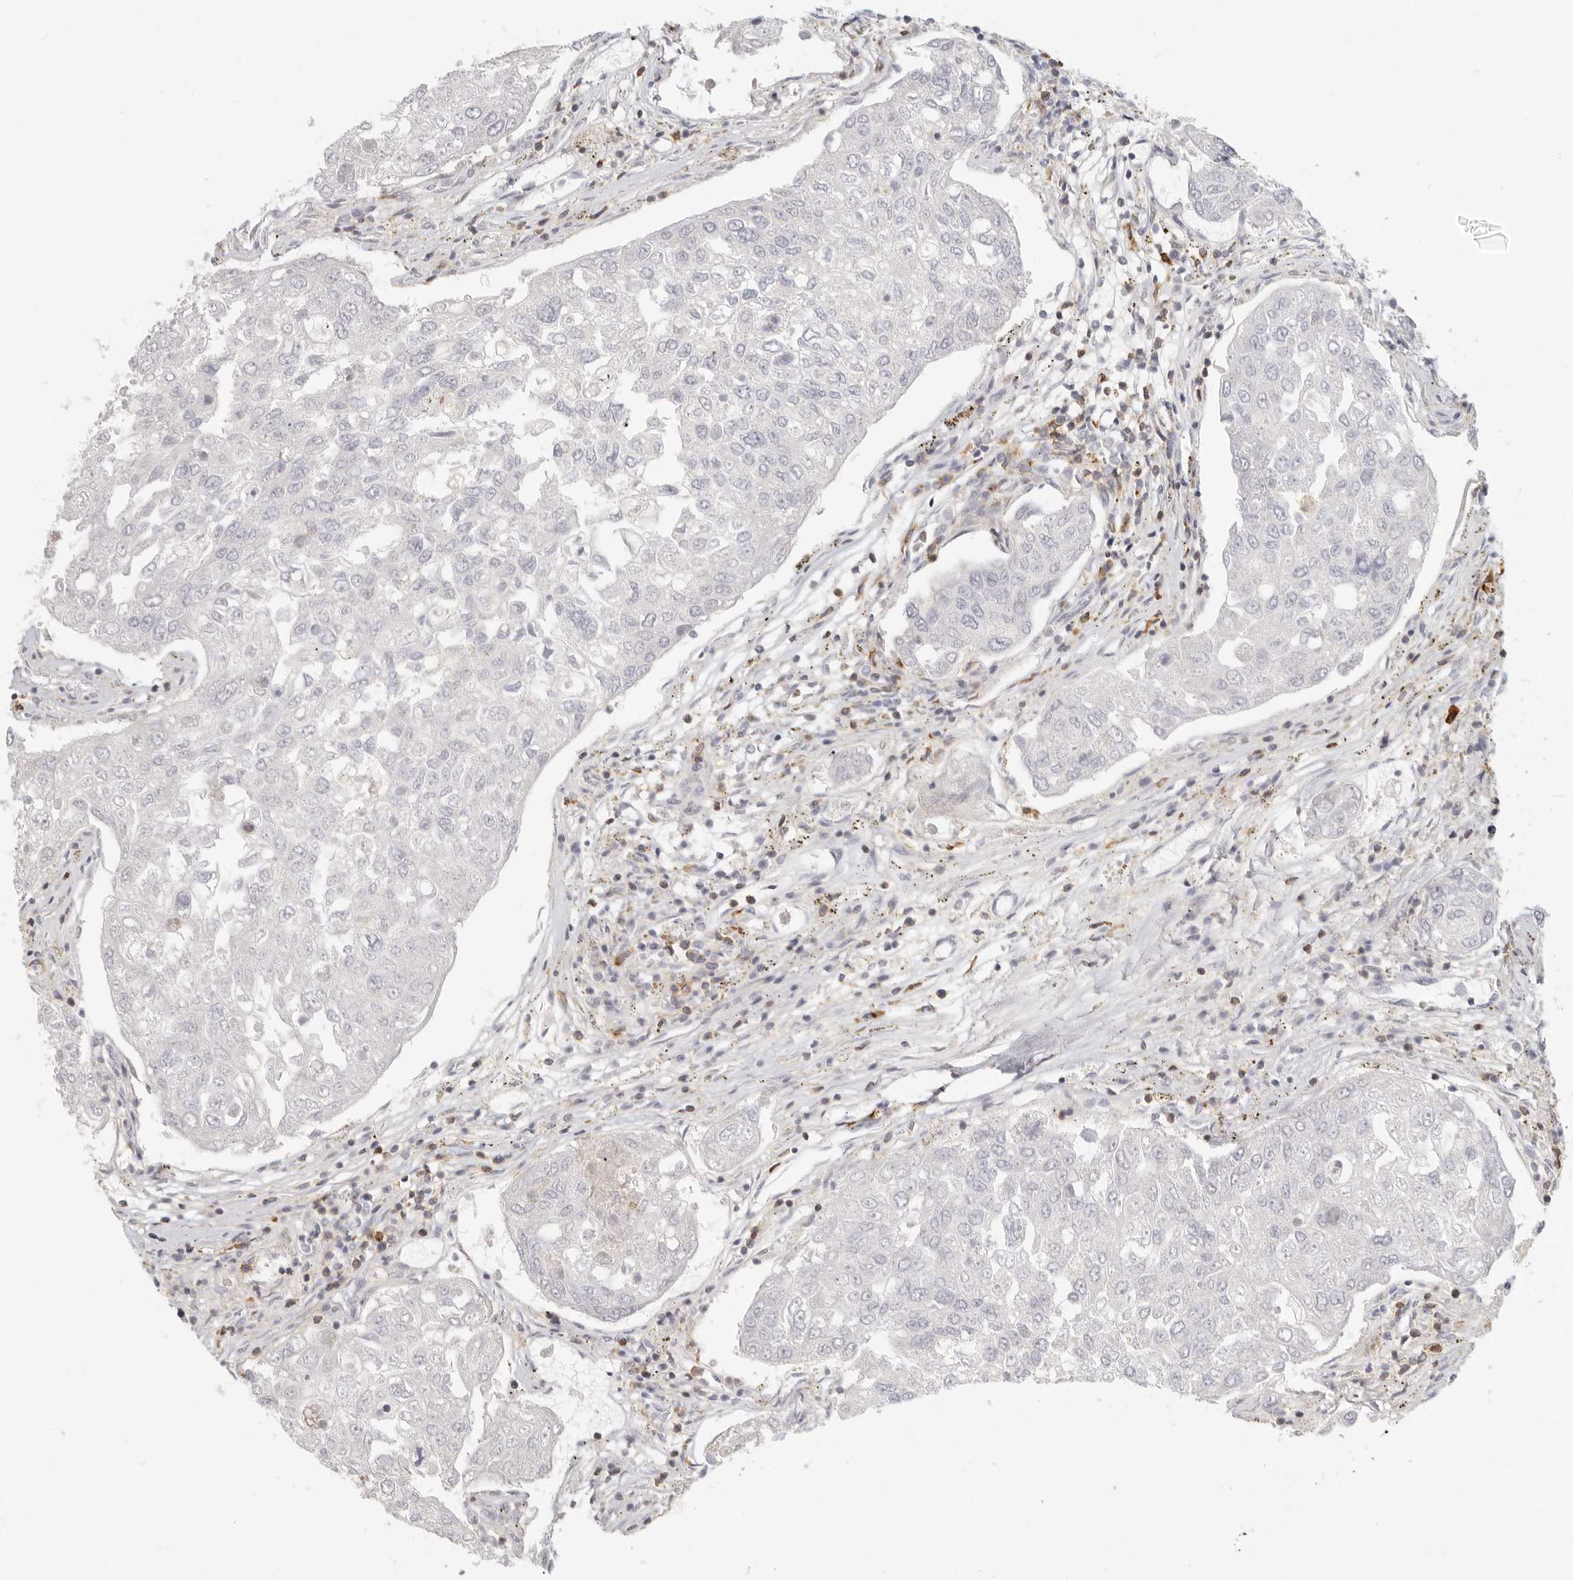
{"staining": {"intensity": "negative", "quantity": "none", "location": "none"}, "tissue": "urothelial cancer", "cell_type": "Tumor cells", "image_type": "cancer", "snomed": [{"axis": "morphology", "description": "Urothelial carcinoma, High grade"}, {"axis": "topography", "description": "Lymph node"}, {"axis": "topography", "description": "Urinary bladder"}], "caption": "This is an IHC micrograph of human urothelial cancer. There is no expression in tumor cells.", "gene": "NIBAN1", "patient": {"sex": "male", "age": 51}}